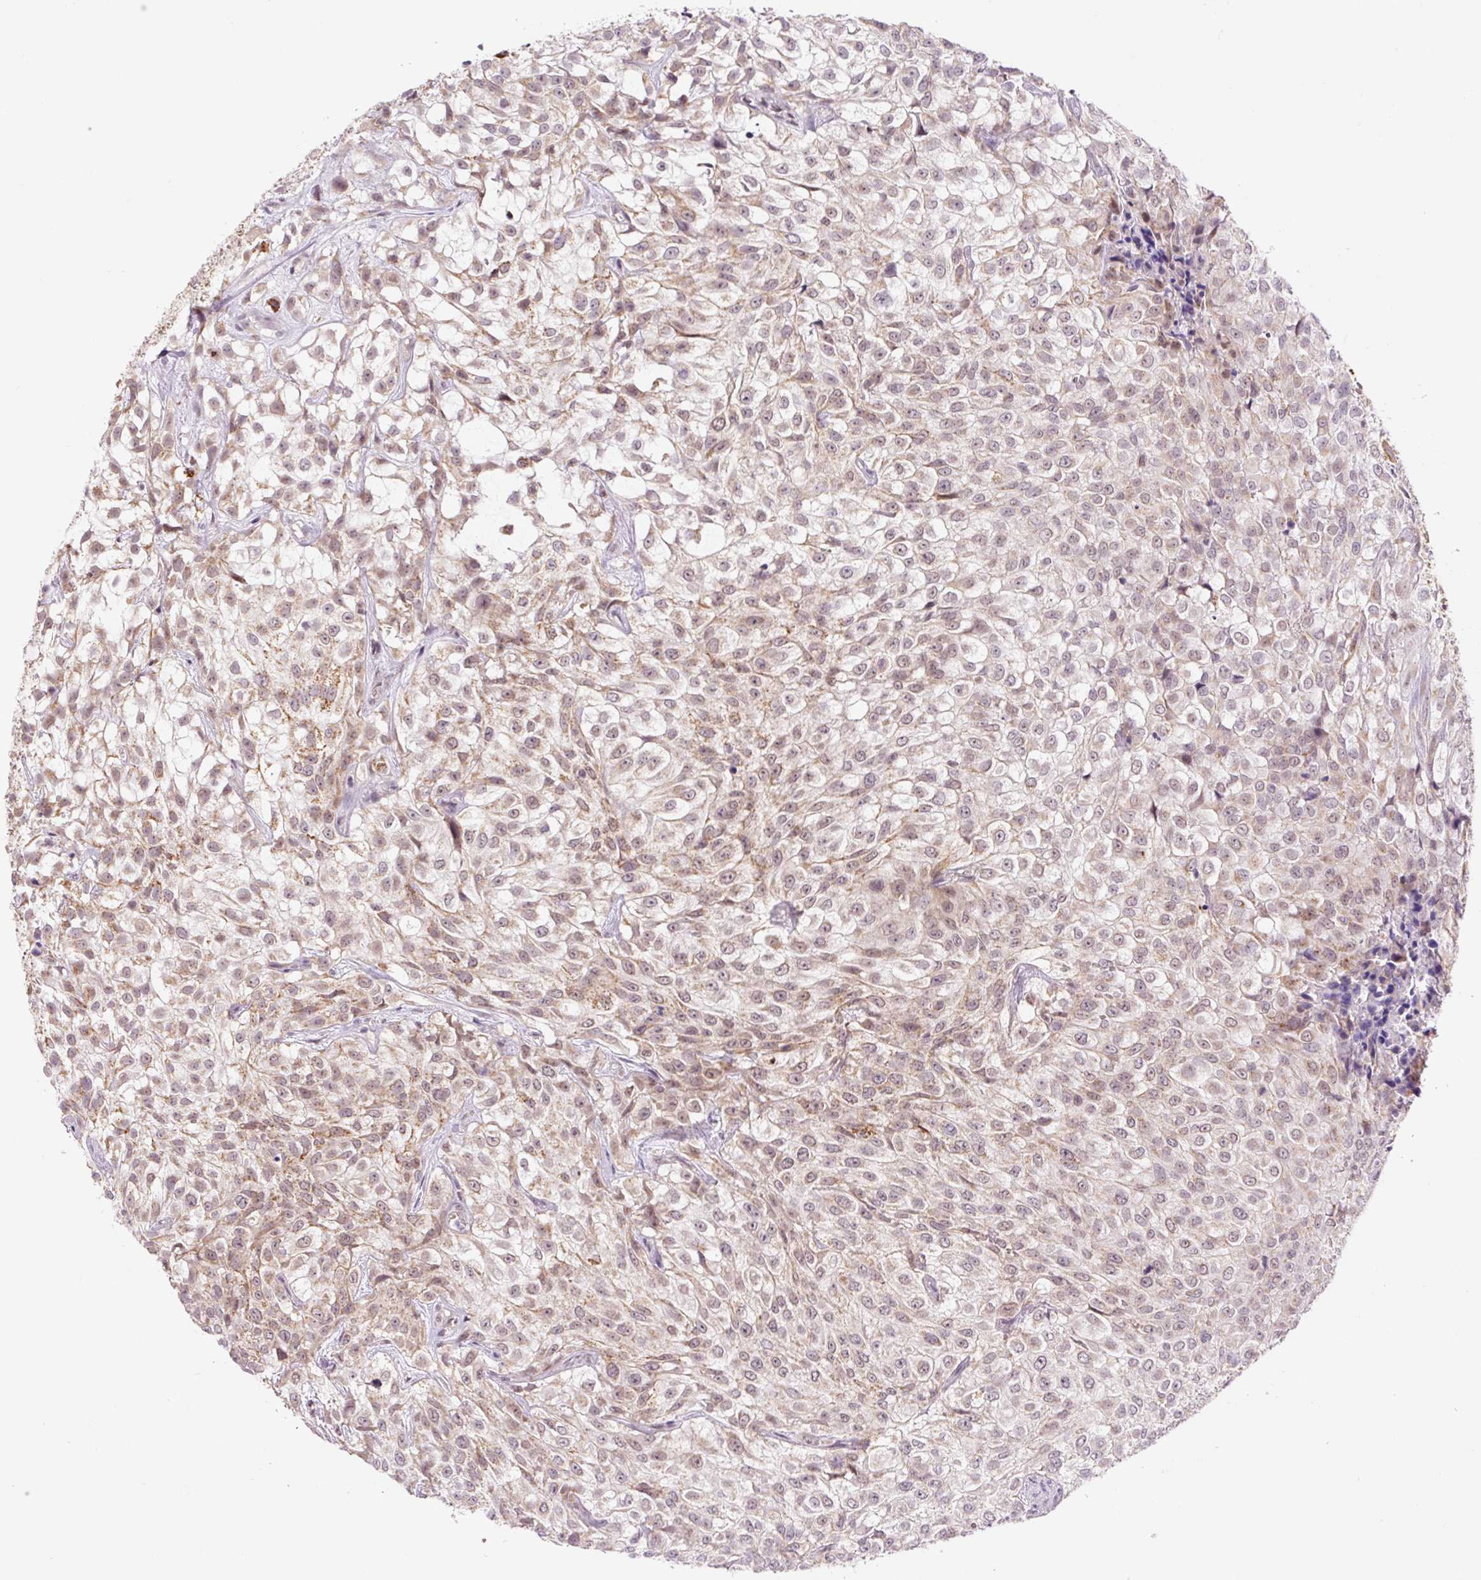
{"staining": {"intensity": "weak", "quantity": "25%-75%", "location": "cytoplasmic/membranous,nuclear"}, "tissue": "urothelial cancer", "cell_type": "Tumor cells", "image_type": "cancer", "snomed": [{"axis": "morphology", "description": "Urothelial carcinoma, High grade"}, {"axis": "topography", "description": "Urinary bladder"}], "caption": "A brown stain labels weak cytoplasmic/membranous and nuclear staining of a protein in urothelial cancer tumor cells.", "gene": "PCK2", "patient": {"sex": "male", "age": 56}}